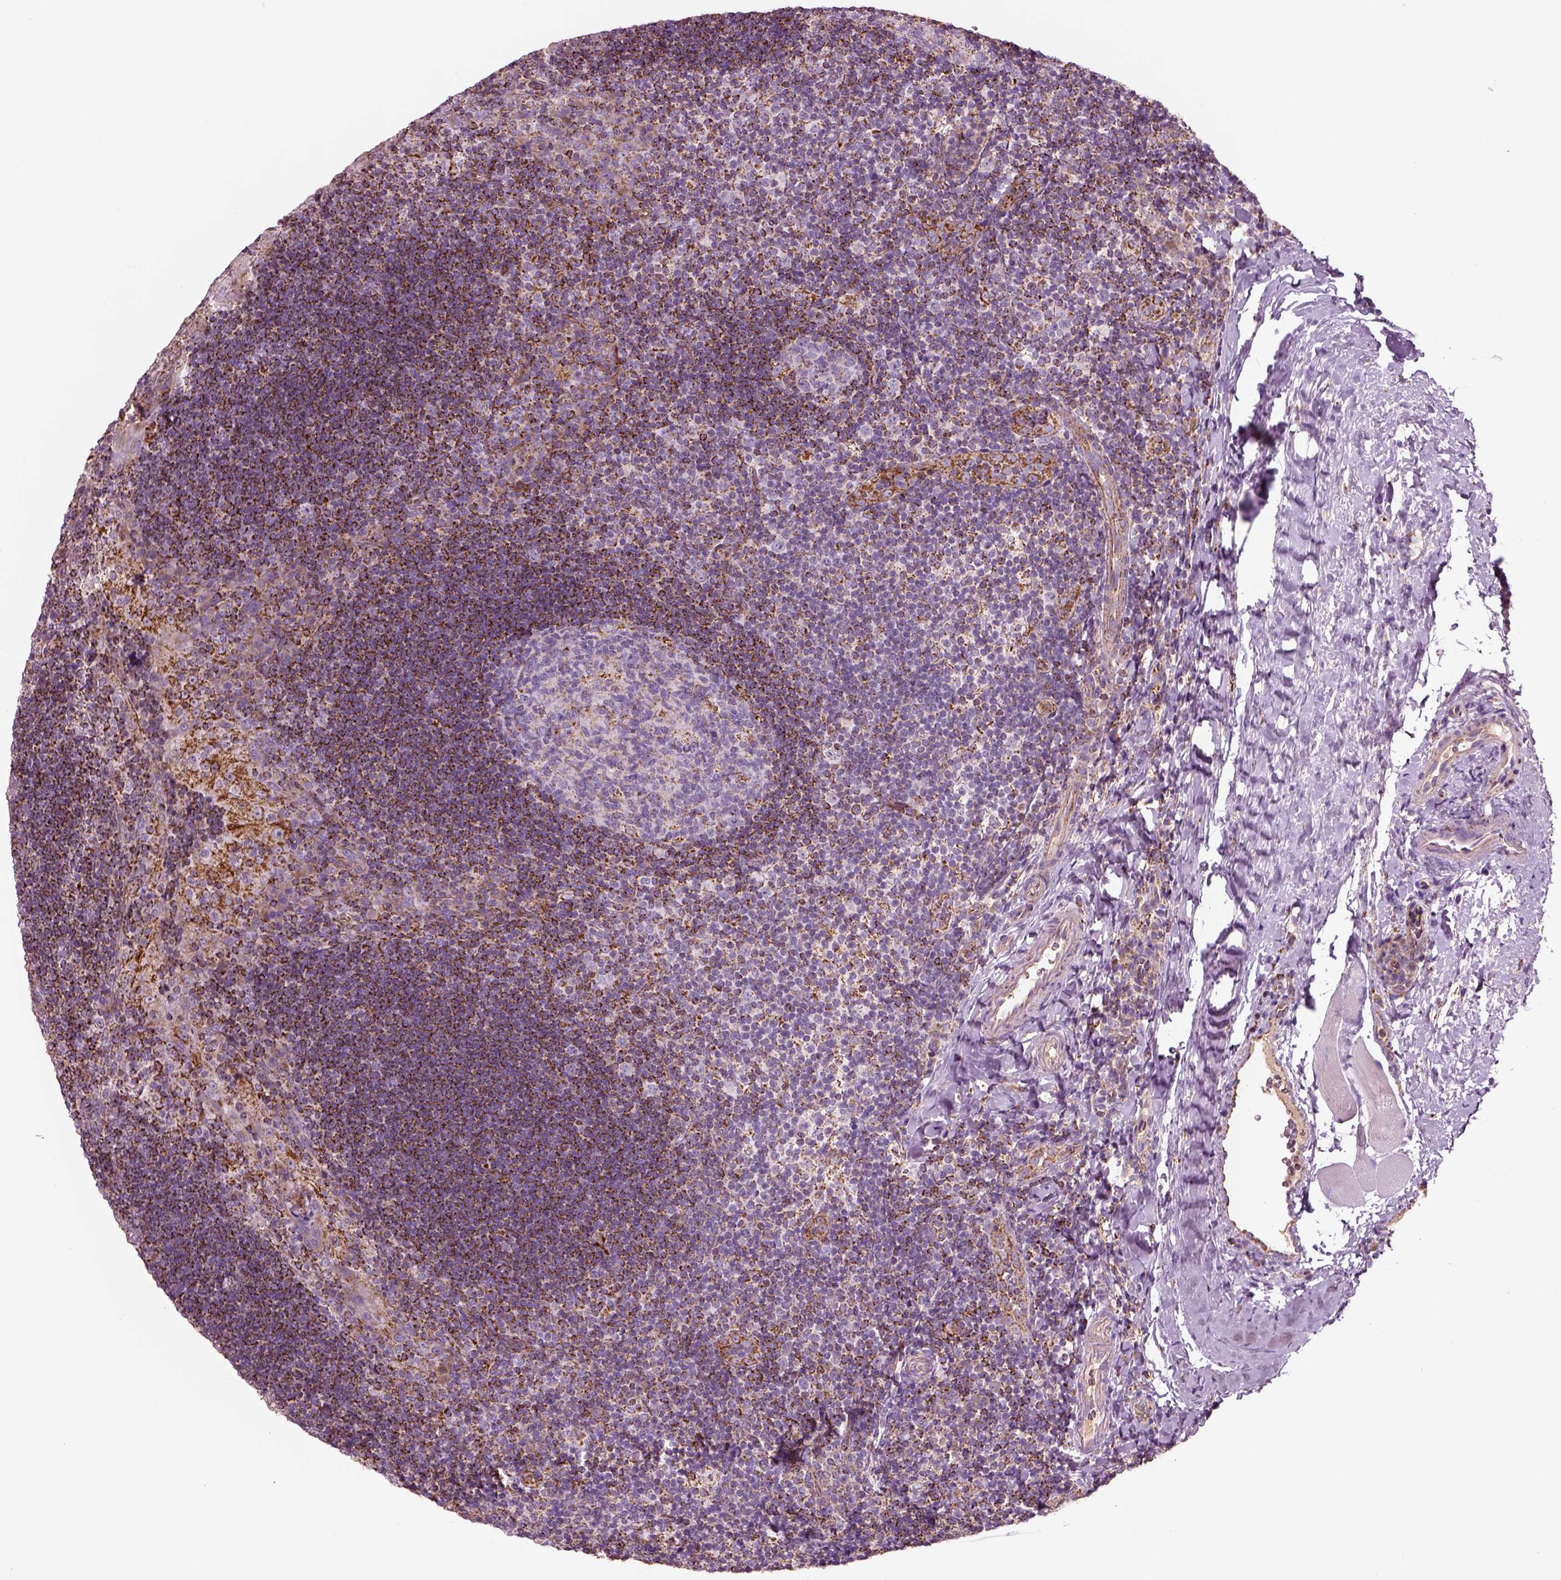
{"staining": {"intensity": "strong", "quantity": "<25%", "location": "cytoplasmic/membranous"}, "tissue": "tonsil", "cell_type": "Germinal center cells", "image_type": "normal", "snomed": [{"axis": "morphology", "description": "Normal tissue, NOS"}, {"axis": "topography", "description": "Tonsil"}], "caption": "Tonsil stained with immunohistochemistry (IHC) exhibits strong cytoplasmic/membranous positivity in about <25% of germinal center cells. (Brightfield microscopy of DAB IHC at high magnification).", "gene": "SLC25A24", "patient": {"sex": "male", "age": 17}}